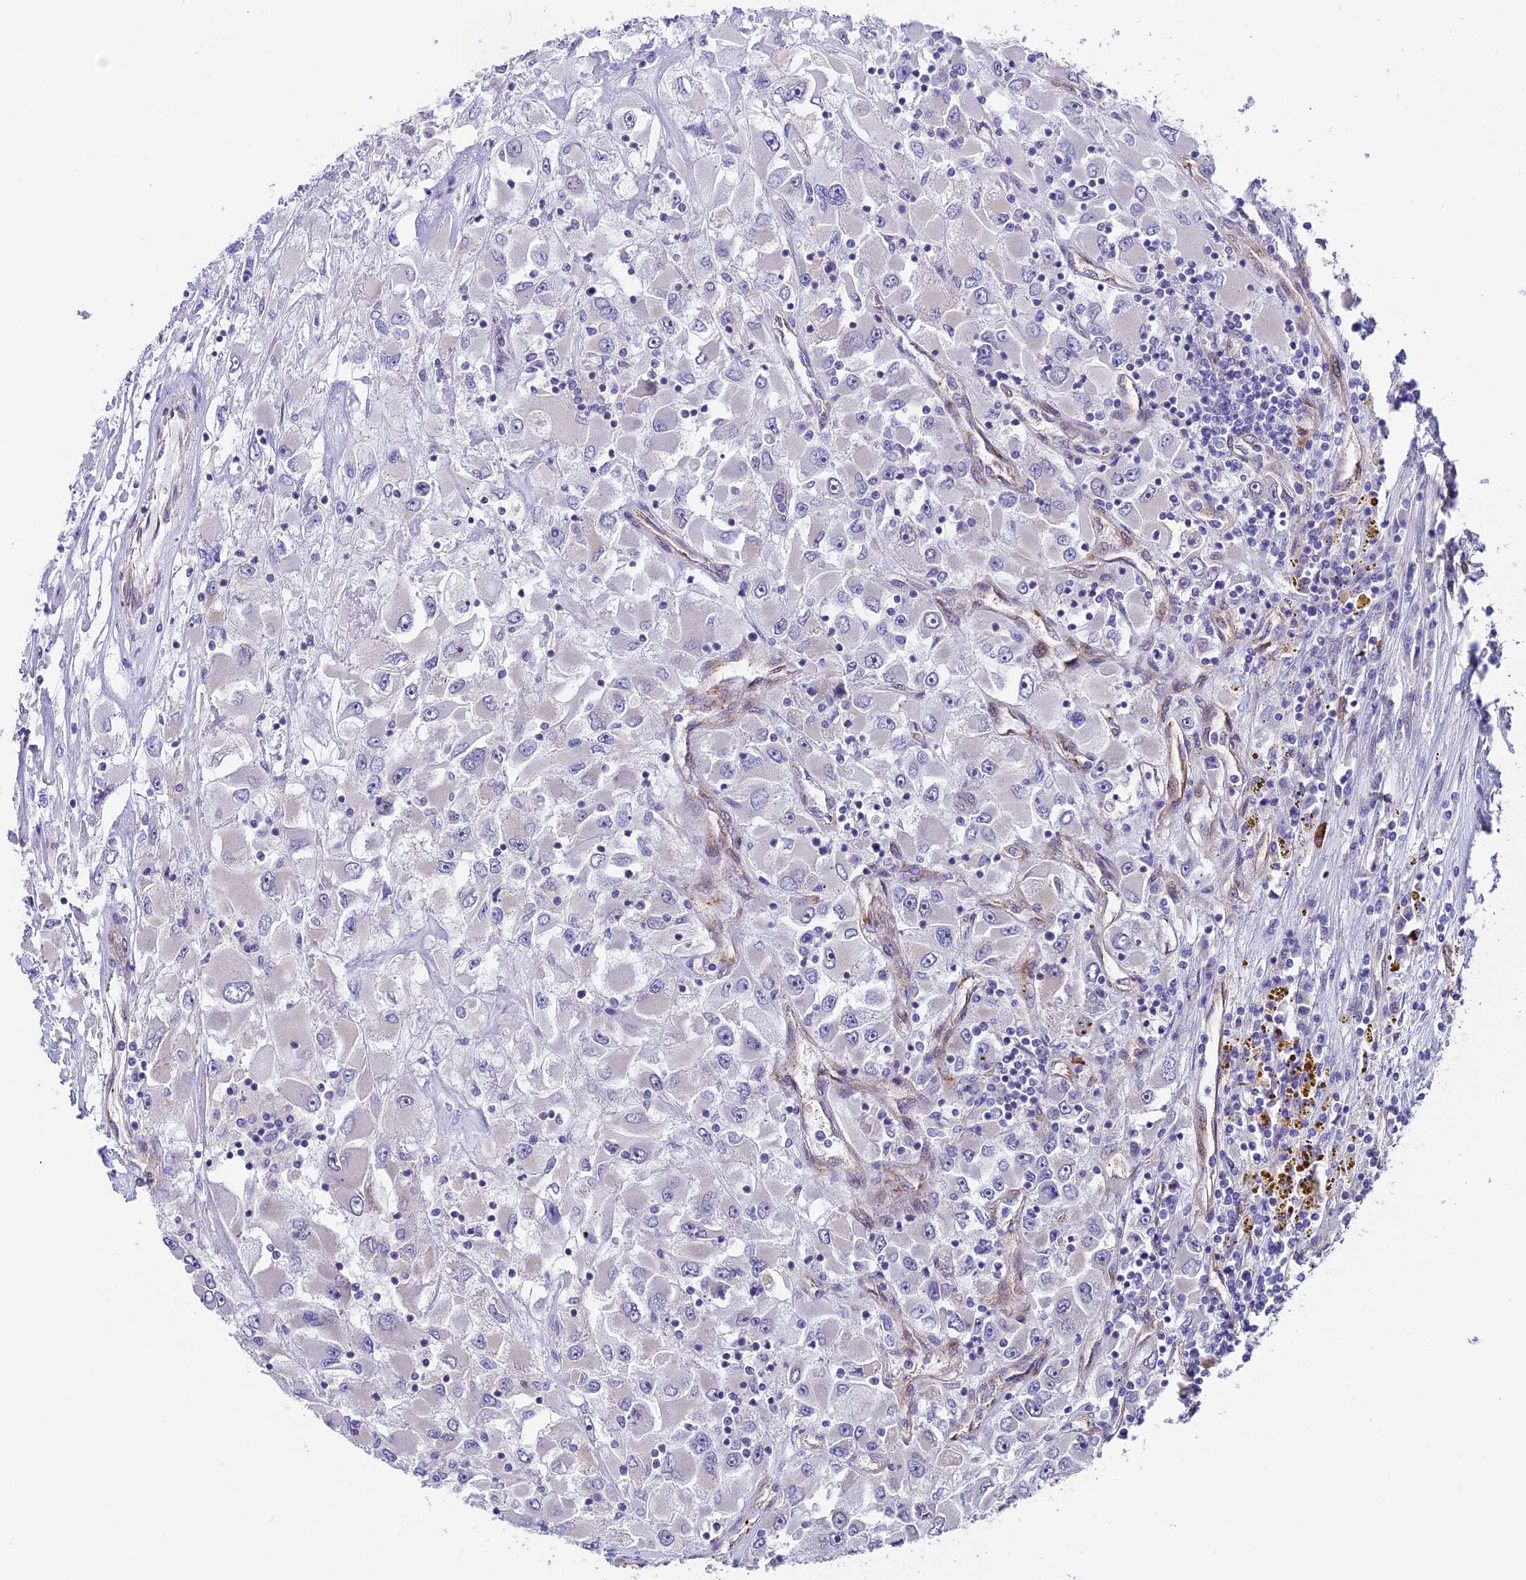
{"staining": {"intensity": "negative", "quantity": "none", "location": "none"}, "tissue": "renal cancer", "cell_type": "Tumor cells", "image_type": "cancer", "snomed": [{"axis": "morphology", "description": "Adenocarcinoma, NOS"}, {"axis": "topography", "description": "Kidney"}], "caption": "Tumor cells show no significant protein staining in renal cancer (adenocarcinoma). Nuclei are stained in blue.", "gene": "TMEM171", "patient": {"sex": "female", "age": 52}}